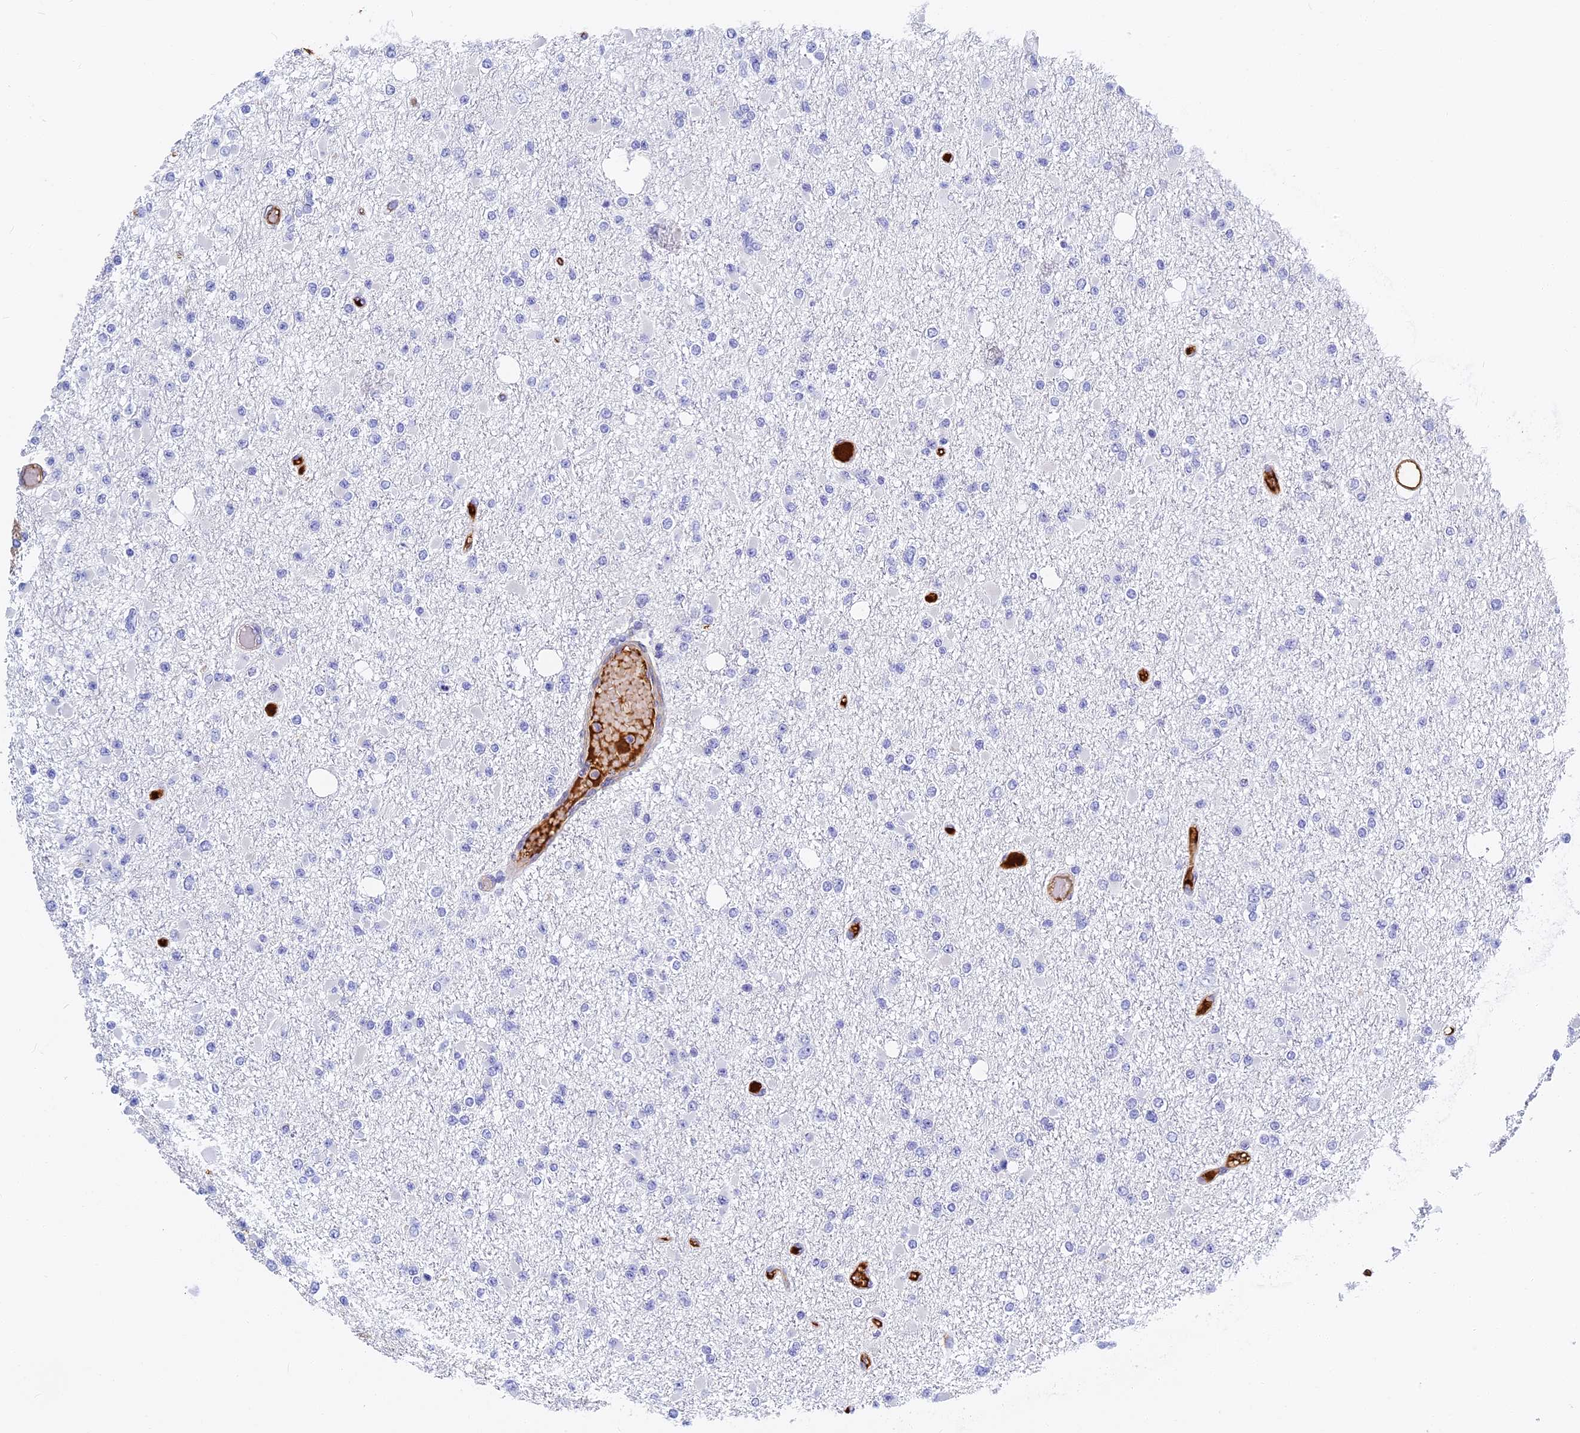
{"staining": {"intensity": "negative", "quantity": "none", "location": "none"}, "tissue": "glioma", "cell_type": "Tumor cells", "image_type": "cancer", "snomed": [{"axis": "morphology", "description": "Glioma, malignant, Low grade"}, {"axis": "topography", "description": "Brain"}], "caption": "Protein analysis of malignant low-grade glioma shows no significant positivity in tumor cells.", "gene": "ITIH1", "patient": {"sex": "female", "age": 22}}